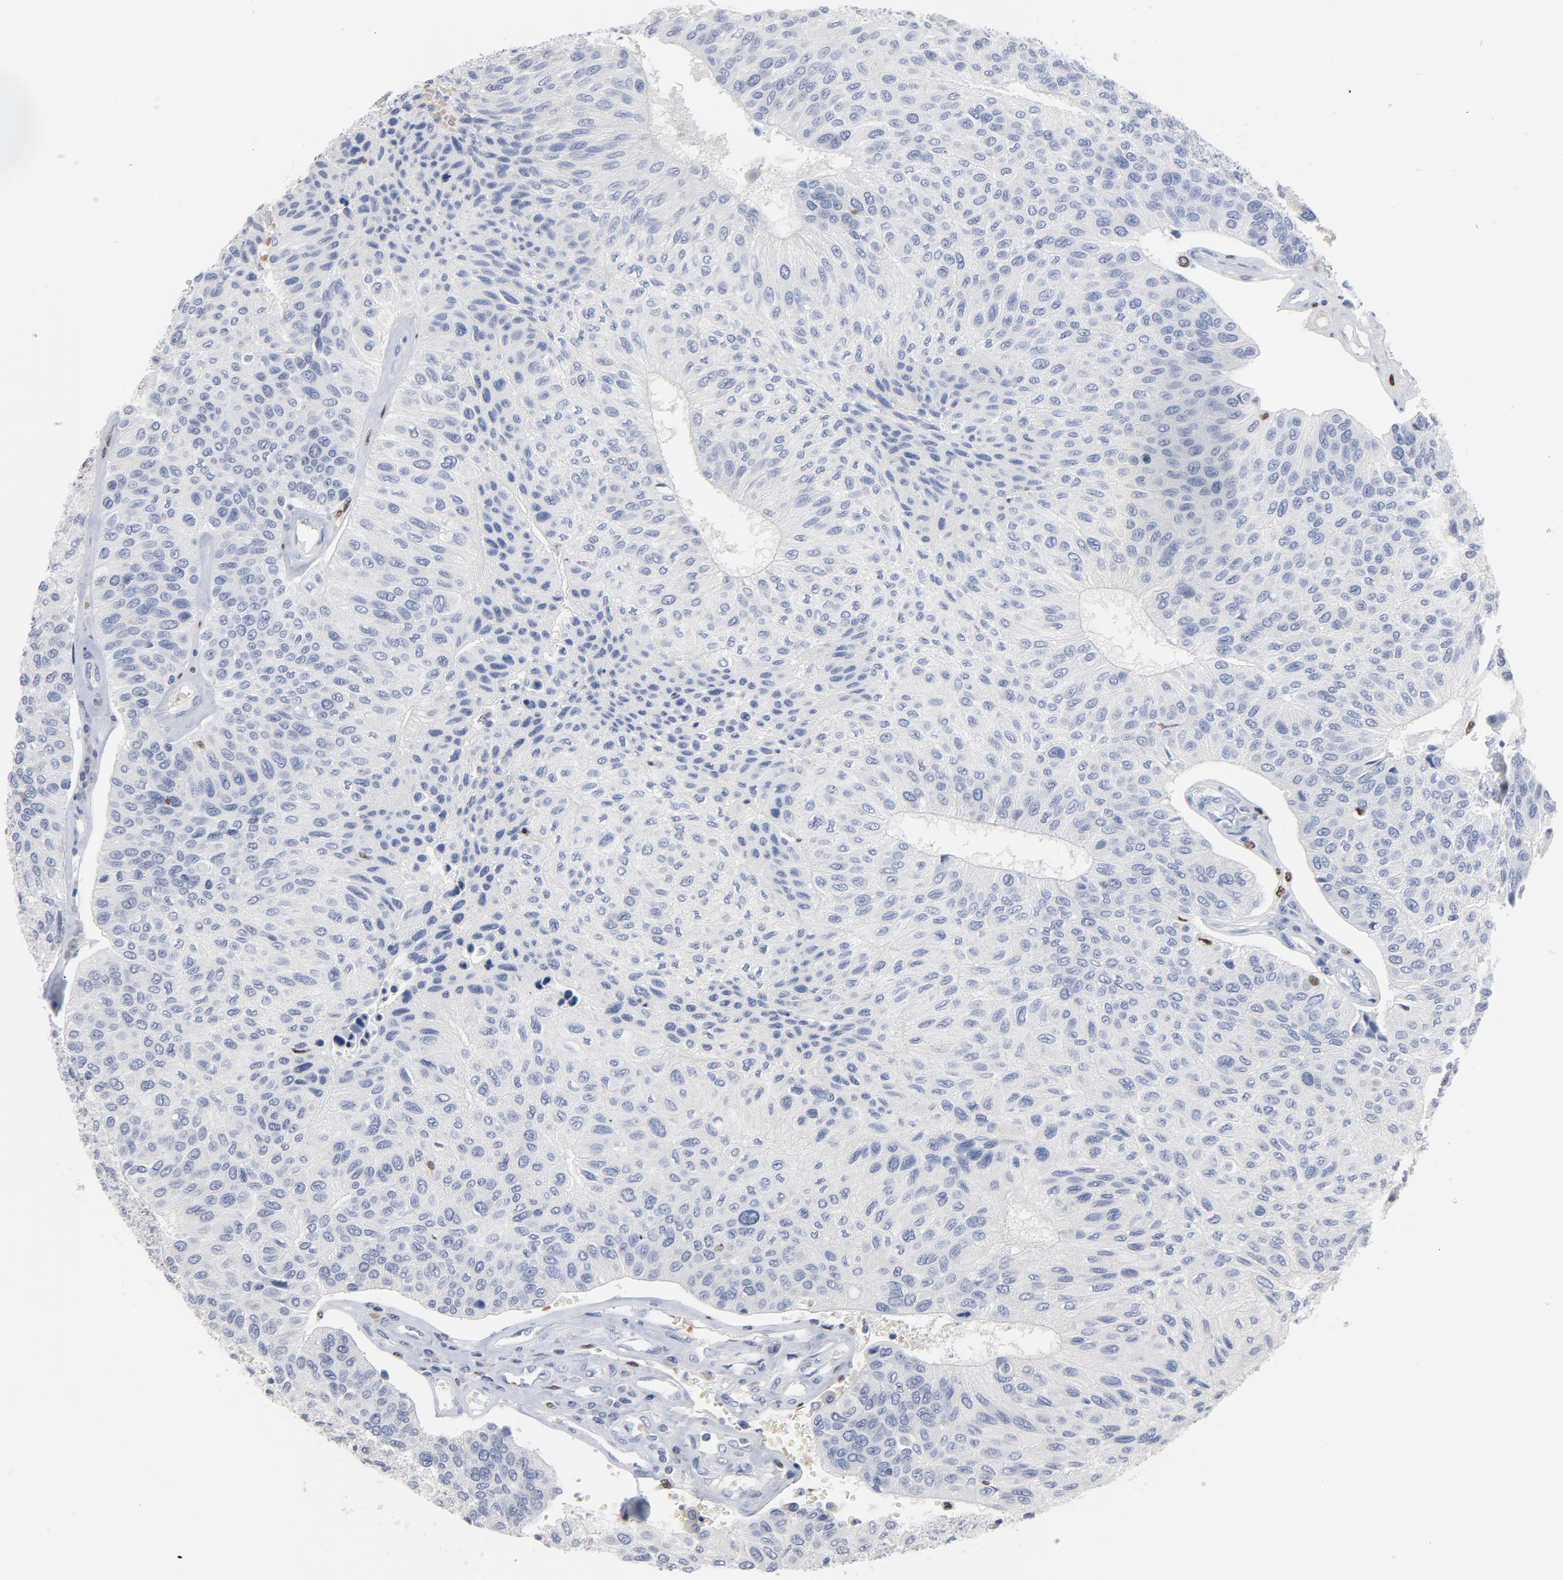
{"staining": {"intensity": "negative", "quantity": "none", "location": "none"}, "tissue": "urothelial cancer", "cell_type": "Tumor cells", "image_type": "cancer", "snomed": [{"axis": "morphology", "description": "Urothelial carcinoma, High grade"}, {"axis": "topography", "description": "Urinary bladder"}], "caption": "Immunohistochemistry (IHC) histopathology image of neoplastic tissue: human urothelial cancer stained with DAB (3,3'-diaminobenzidine) demonstrates no significant protein staining in tumor cells.", "gene": "SPI1", "patient": {"sex": "male", "age": 66}}